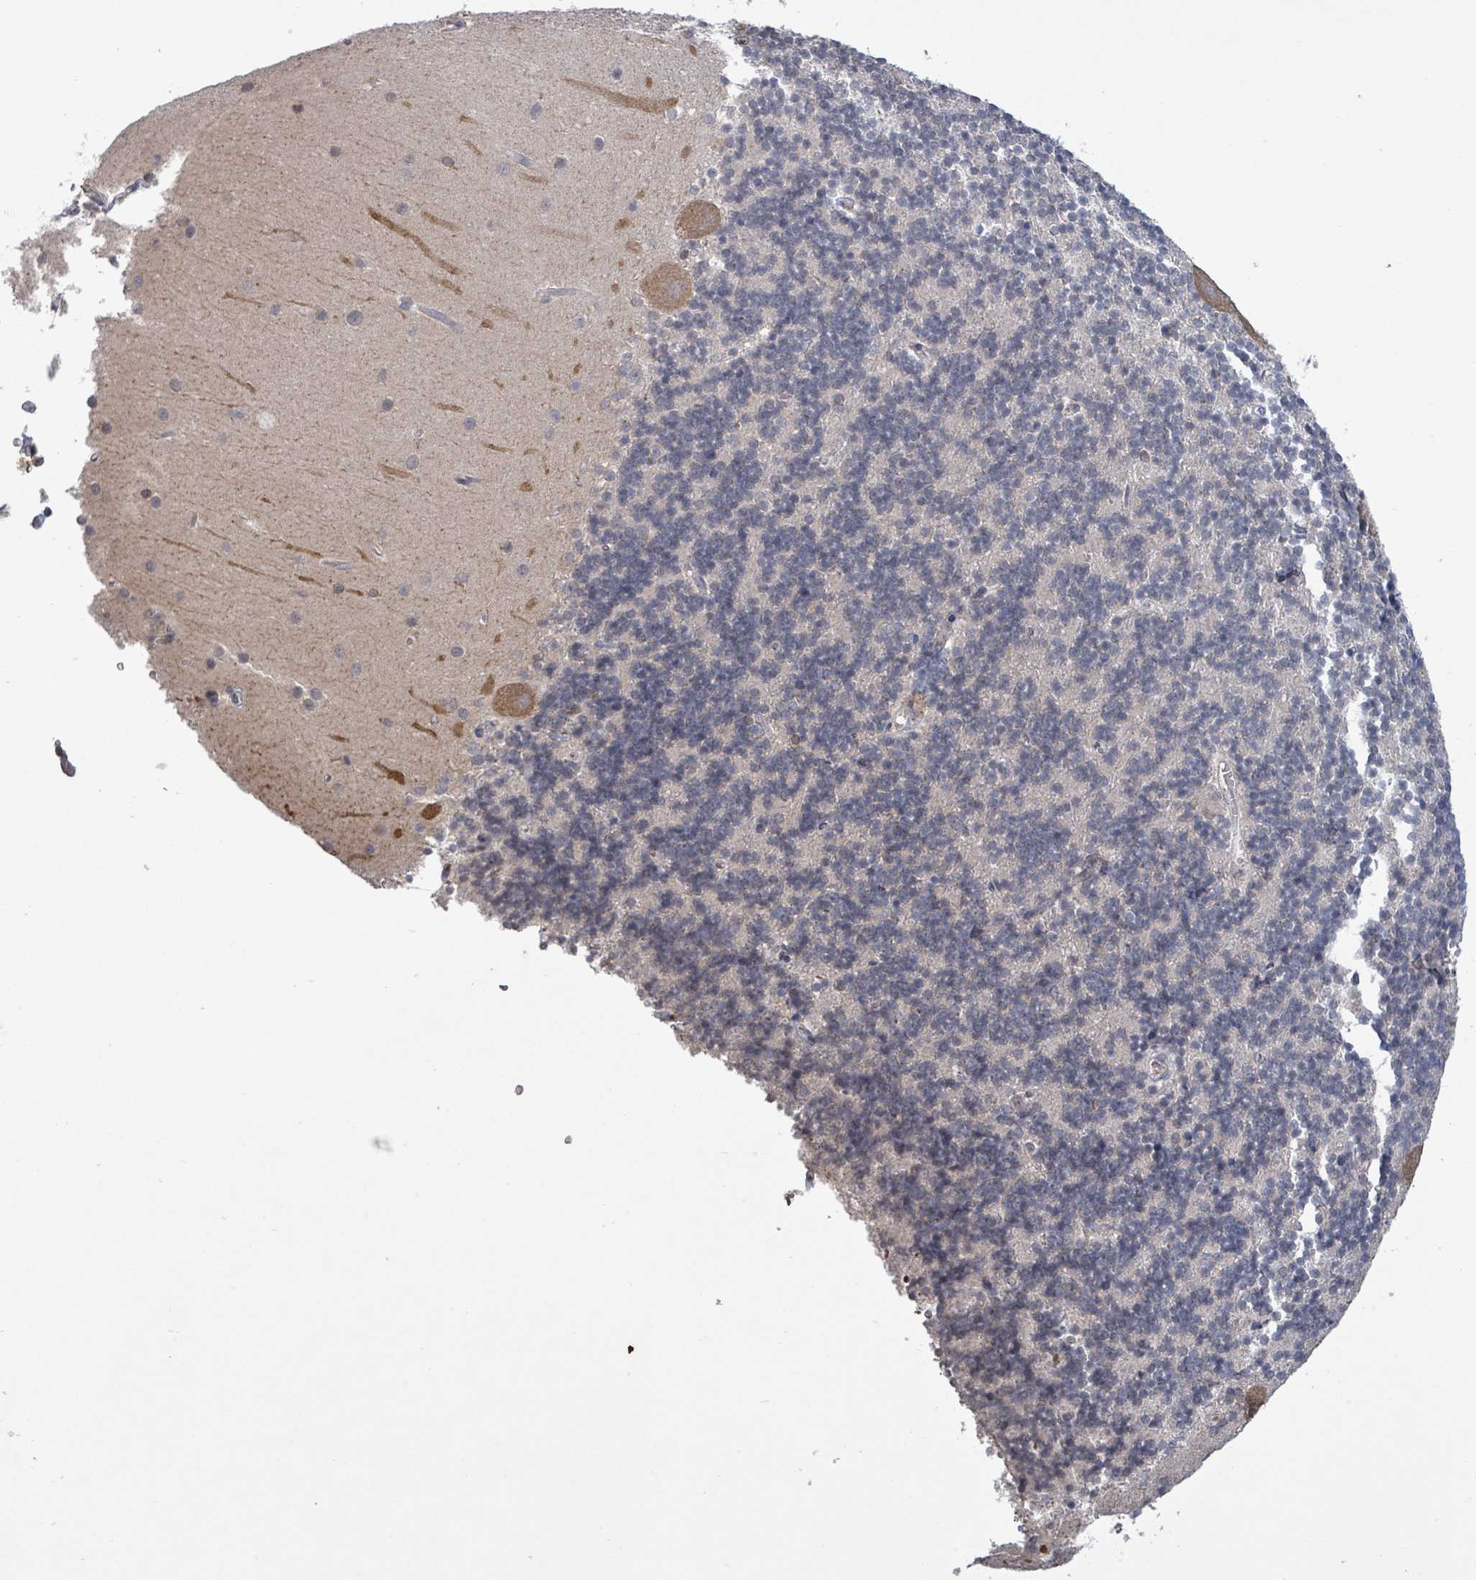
{"staining": {"intensity": "negative", "quantity": "none", "location": "none"}, "tissue": "cerebellum", "cell_type": "Cells in granular layer", "image_type": "normal", "snomed": [{"axis": "morphology", "description": "Normal tissue, NOS"}, {"axis": "topography", "description": "Cerebellum"}], "caption": "Image shows no protein expression in cells in granular layer of normal cerebellum.", "gene": "GRM8", "patient": {"sex": "male", "age": 54}}